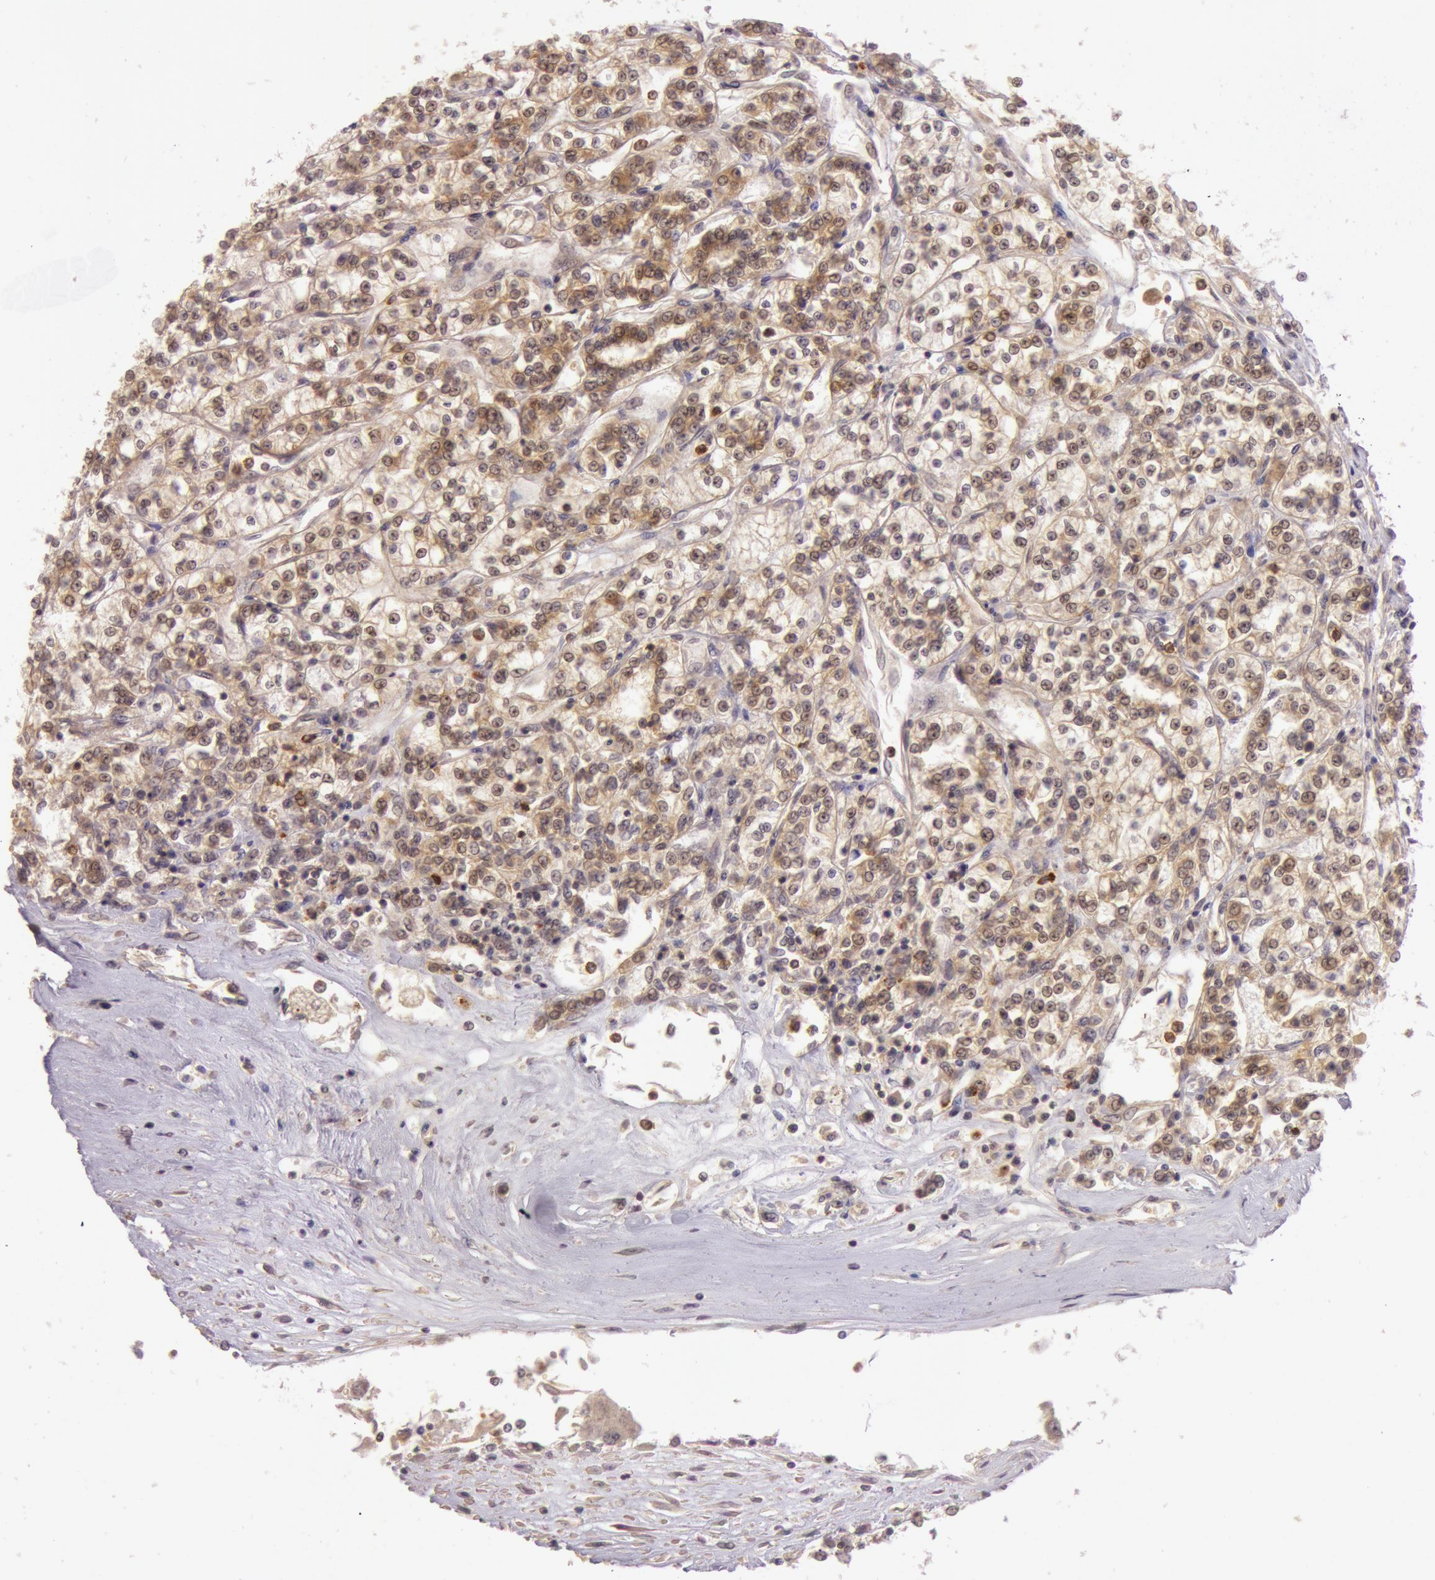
{"staining": {"intensity": "moderate", "quantity": ">75%", "location": "cytoplasmic/membranous"}, "tissue": "renal cancer", "cell_type": "Tumor cells", "image_type": "cancer", "snomed": [{"axis": "morphology", "description": "Adenocarcinoma, NOS"}, {"axis": "topography", "description": "Kidney"}], "caption": "Renal adenocarcinoma tissue displays moderate cytoplasmic/membranous expression in about >75% of tumor cells", "gene": "ATG2B", "patient": {"sex": "female", "age": 76}}